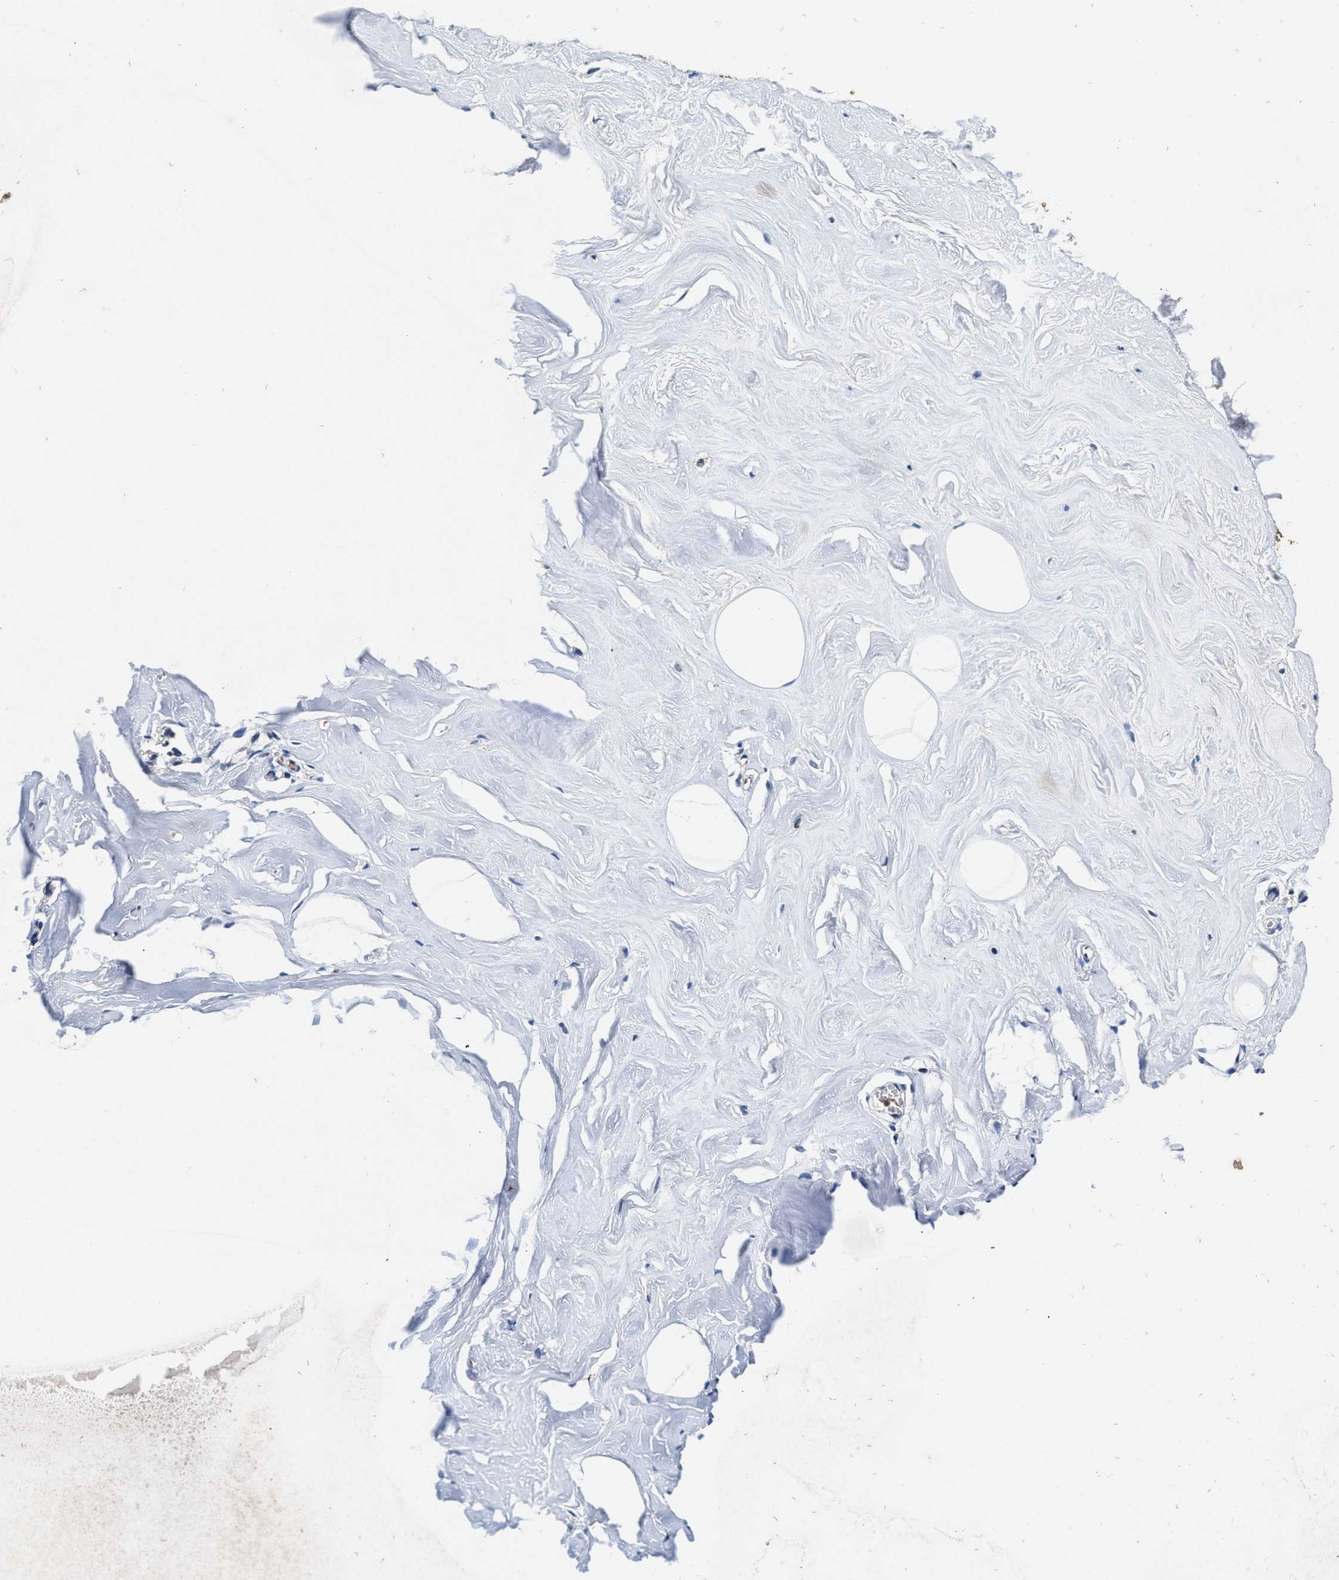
{"staining": {"intensity": "moderate", "quantity": "25%-75%", "location": "cytoplasmic/membranous"}, "tissue": "adipose tissue", "cell_type": "Adipocytes", "image_type": "normal", "snomed": [{"axis": "morphology", "description": "Normal tissue, NOS"}, {"axis": "morphology", "description": "Fibrosis, NOS"}, {"axis": "topography", "description": "Breast"}, {"axis": "topography", "description": "Adipose tissue"}], "caption": "DAB (3,3'-diaminobenzidine) immunohistochemical staining of normal adipose tissue demonstrates moderate cytoplasmic/membranous protein expression in approximately 25%-75% of adipocytes.", "gene": "ACLY", "patient": {"sex": "female", "age": 39}}